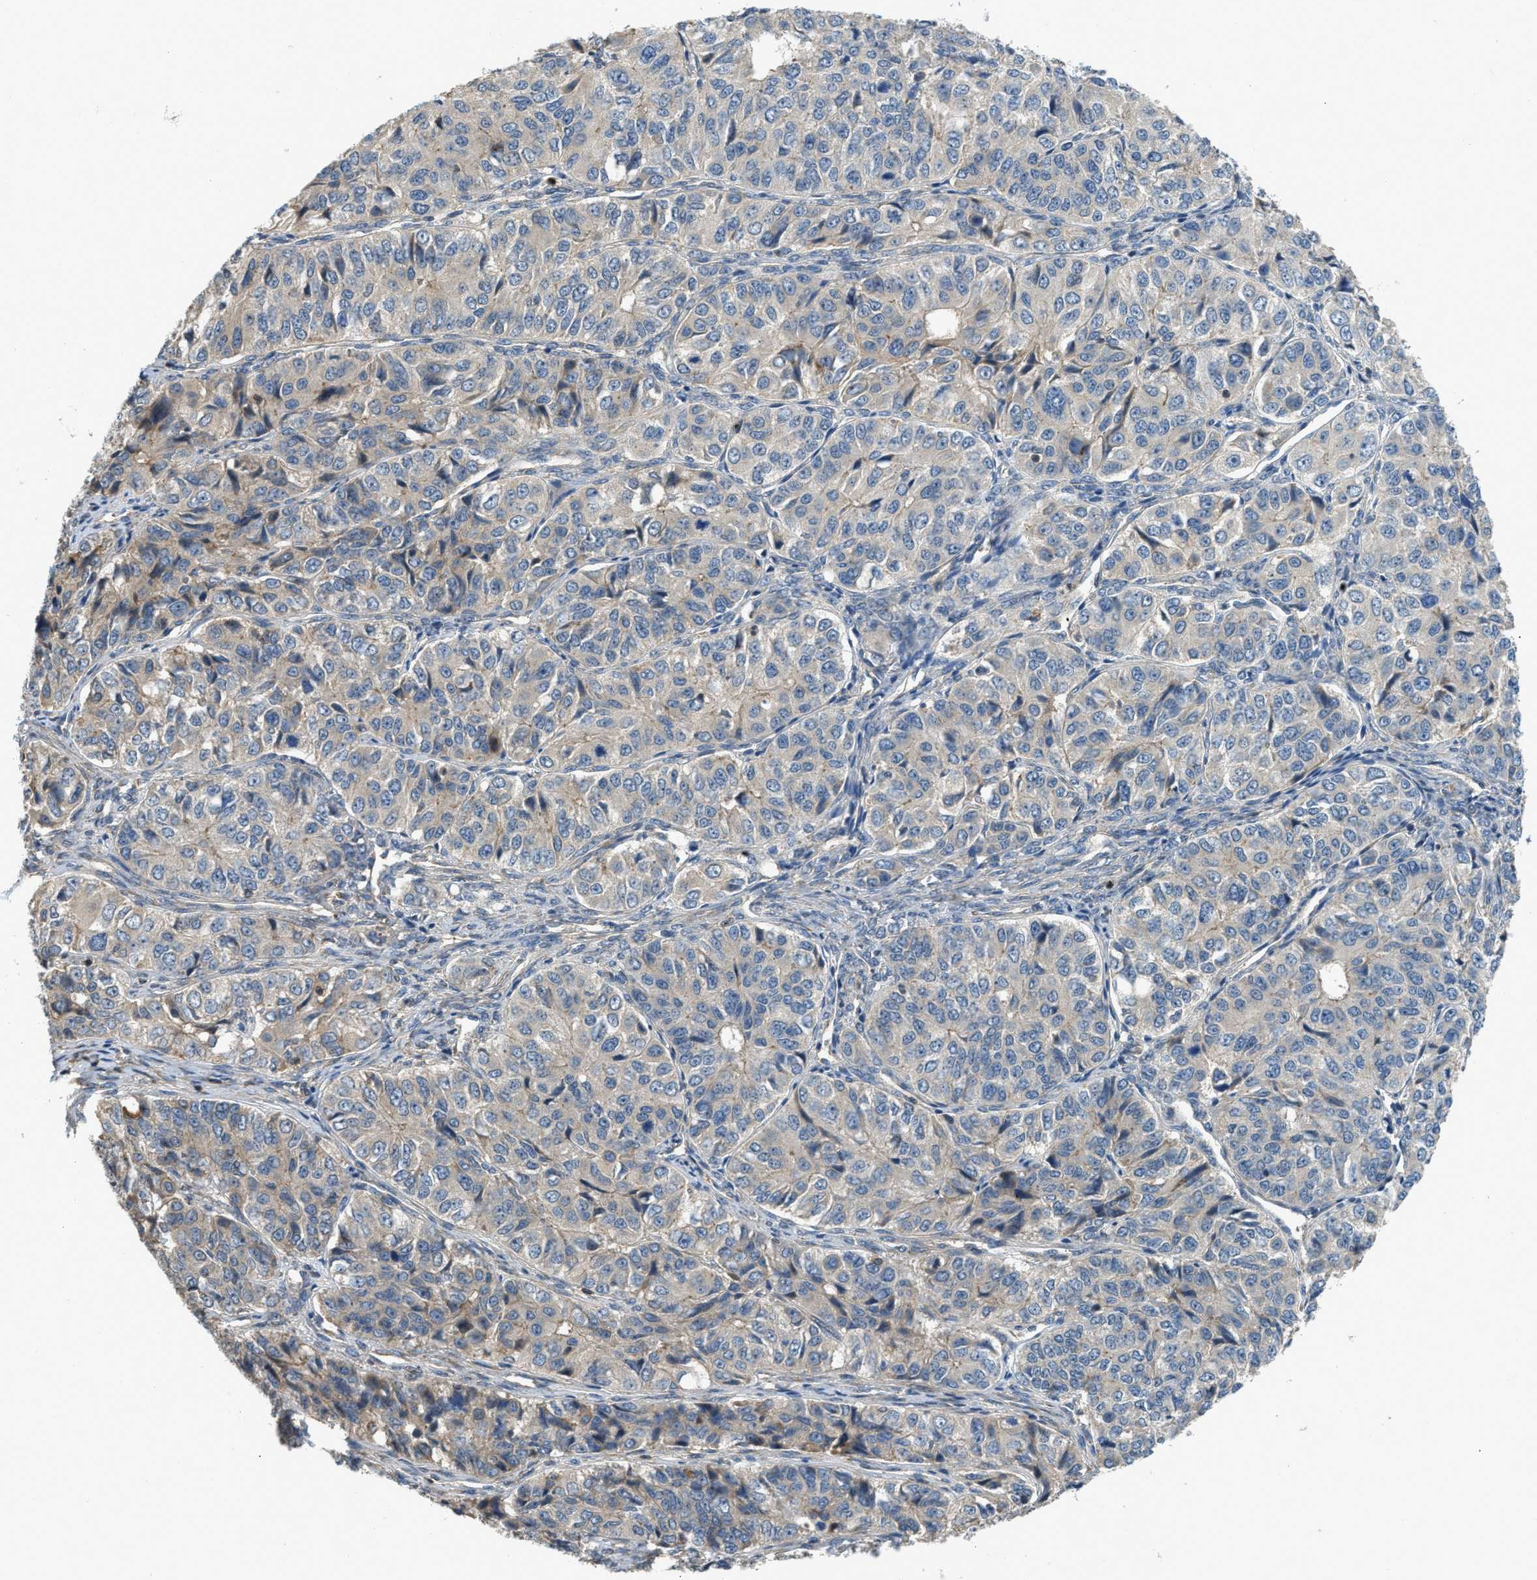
{"staining": {"intensity": "weak", "quantity": "<25%", "location": "cytoplasmic/membranous"}, "tissue": "ovarian cancer", "cell_type": "Tumor cells", "image_type": "cancer", "snomed": [{"axis": "morphology", "description": "Carcinoma, endometroid"}, {"axis": "topography", "description": "Ovary"}], "caption": "This is an IHC micrograph of endometroid carcinoma (ovarian). There is no expression in tumor cells.", "gene": "BTN3A2", "patient": {"sex": "female", "age": 51}}